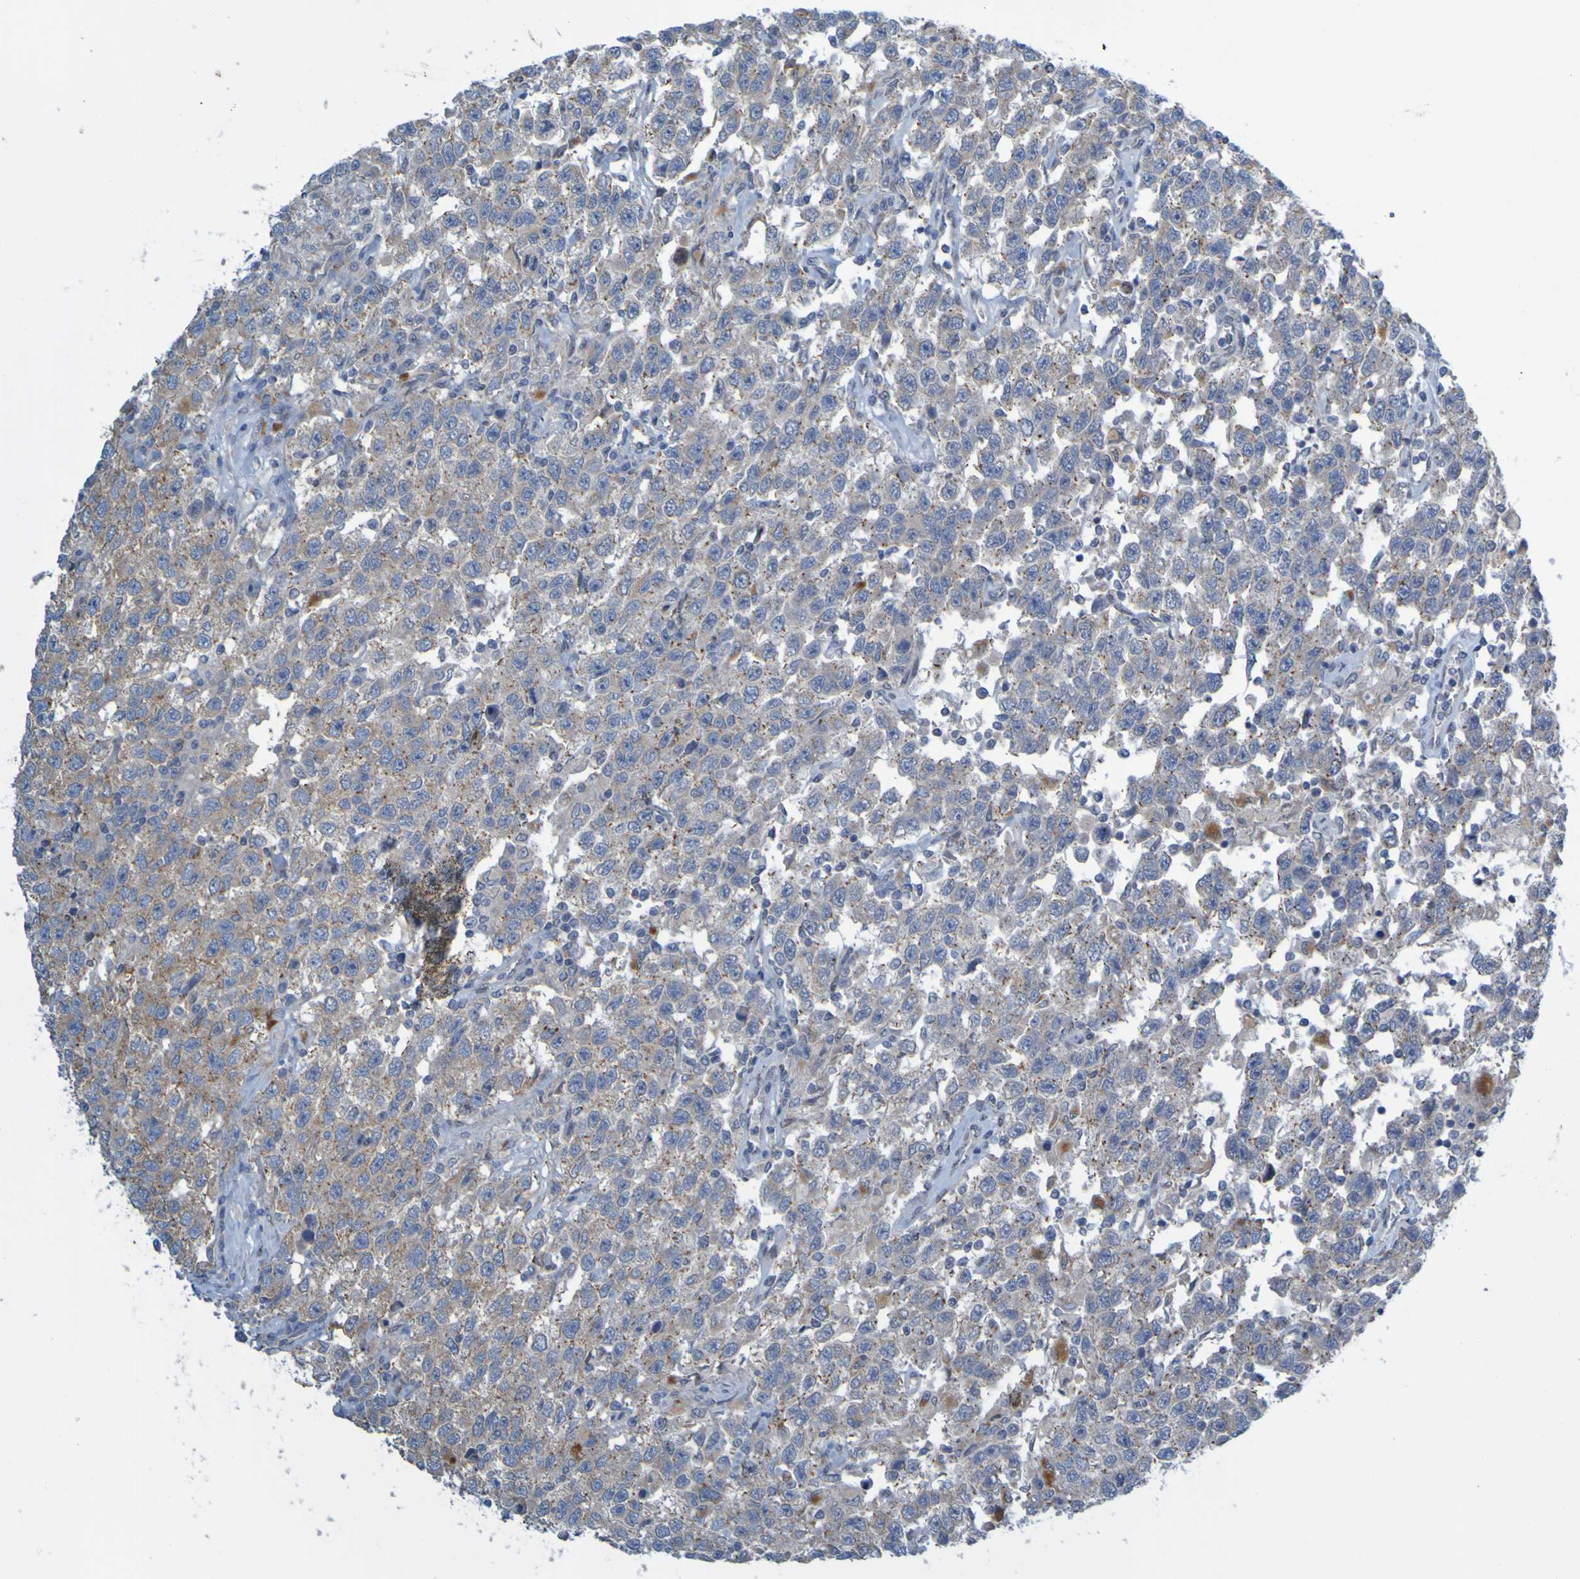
{"staining": {"intensity": "moderate", "quantity": "25%-75%", "location": "cytoplasmic/membranous"}, "tissue": "testis cancer", "cell_type": "Tumor cells", "image_type": "cancer", "snomed": [{"axis": "morphology", "description": "Seminoma, NOS"}, {"axis": "topography", "description": "Testis"}], "caption": "High-magnification brightfield microscopy of seminoma (testis) stained with DAB (3,3'-diaminobenzidine) (brown) and counterstained with hematoxylin (blue). tumor cells exhibit moderate cytoplasmic/membranous expression is appreciated in about25%-75% of cells.", "gene": "MAG", "patient": {"sex": "male", "age": 41}}